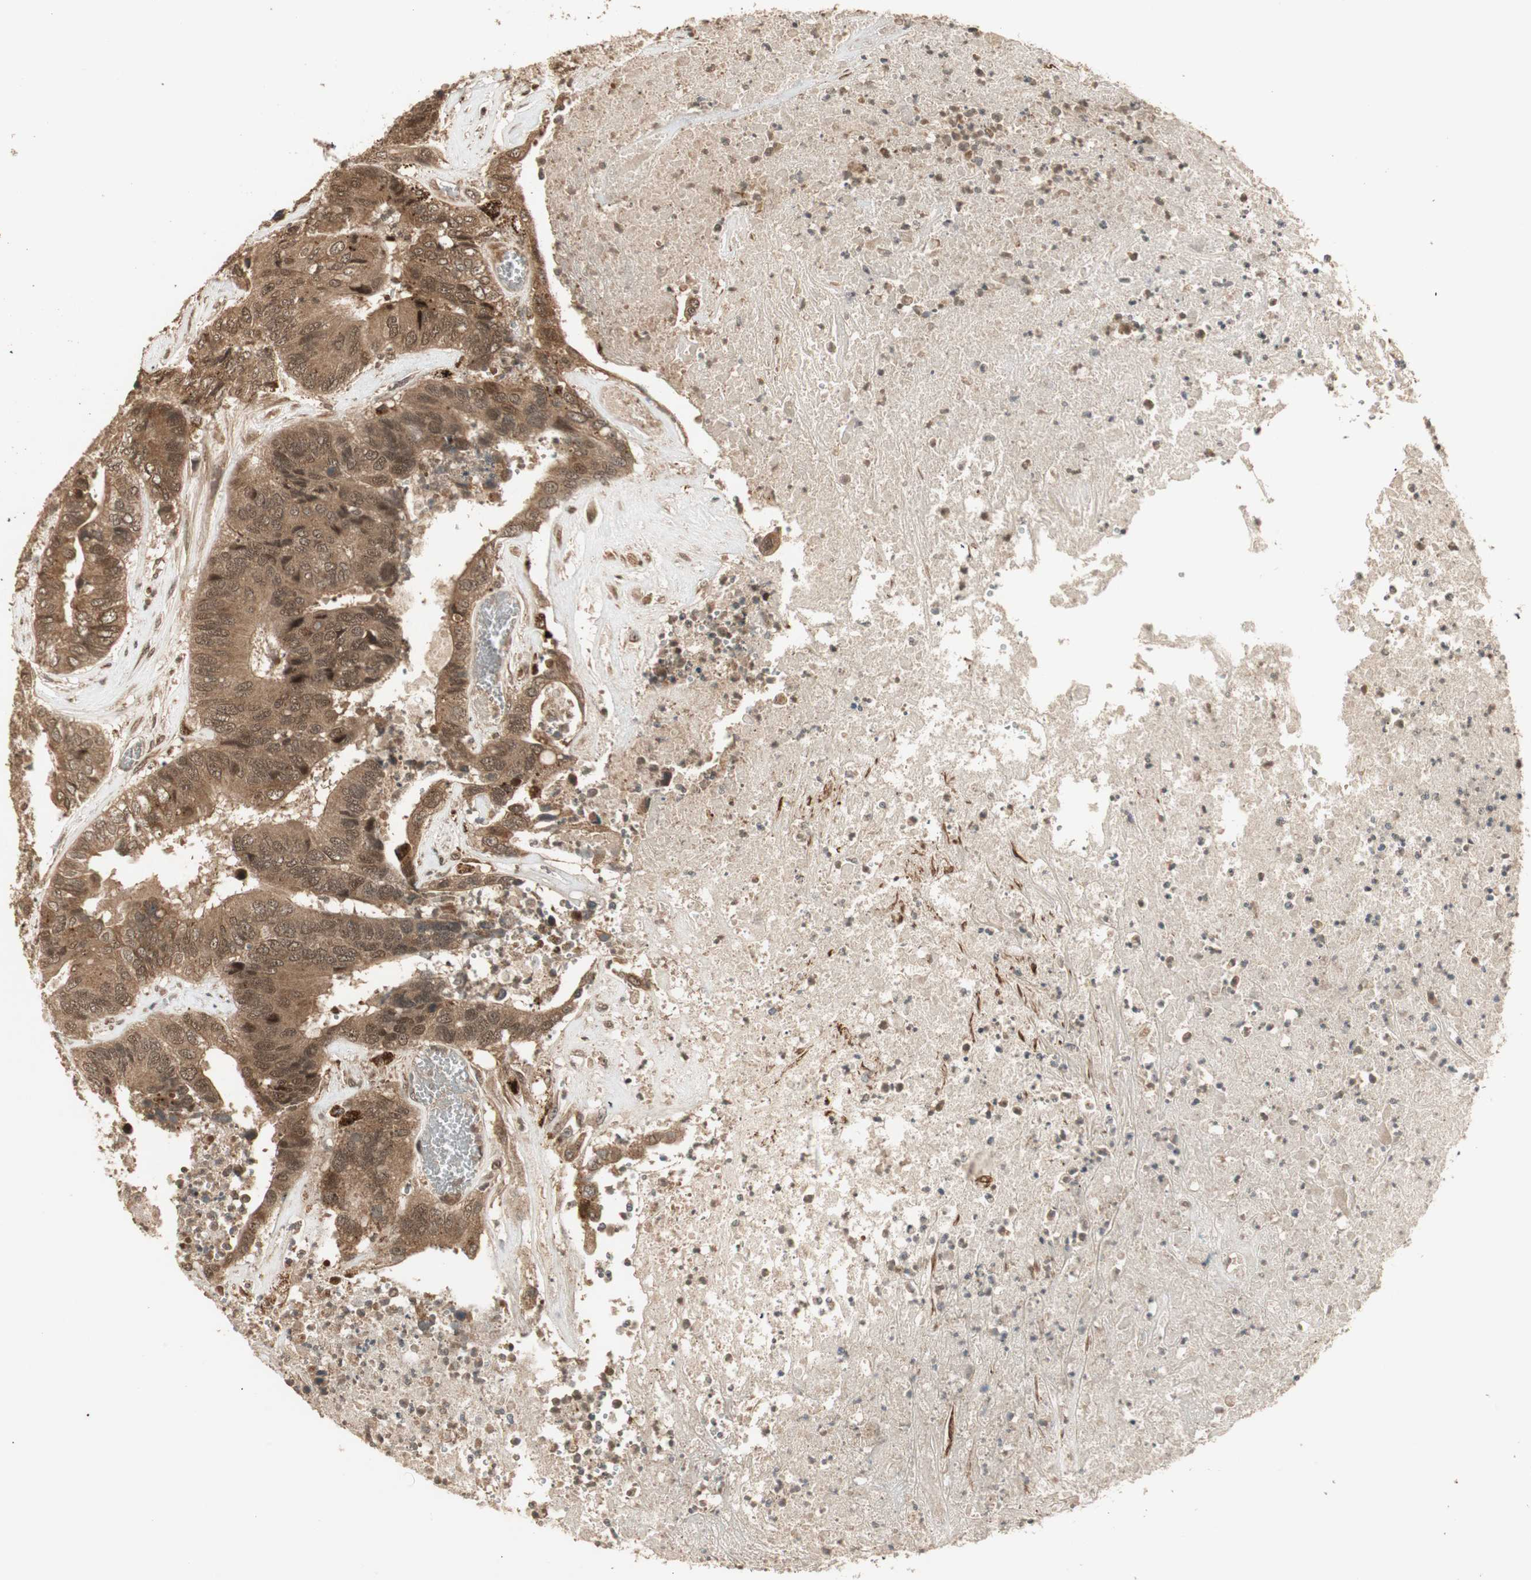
{"staining": {"intensity": "moderate", "quantity": ">75%", "location": "cytoplasmic/membranous,nuclear"}, "tissue": "colorectal cancer", "cell_type": "Tumor cells", "image_type": "cancer", "snomed": [{"axis": "morphology", "description": "Adenocarcinoma, NOS"}, {"axis": "topography", "description": "Rectum"}], "caption": "Moderate cytoplasmic/membranous and nuclear expression is identified in about >75% of tumor cells in adenocarcinoma (colorectal). The staining was performed using DAB, with brown indicating positive protein expression. Nuclei are stained blue with hematoxylin.", "gene": "ZSCAN31", "patient": {"sex": "male", "age": 55}}